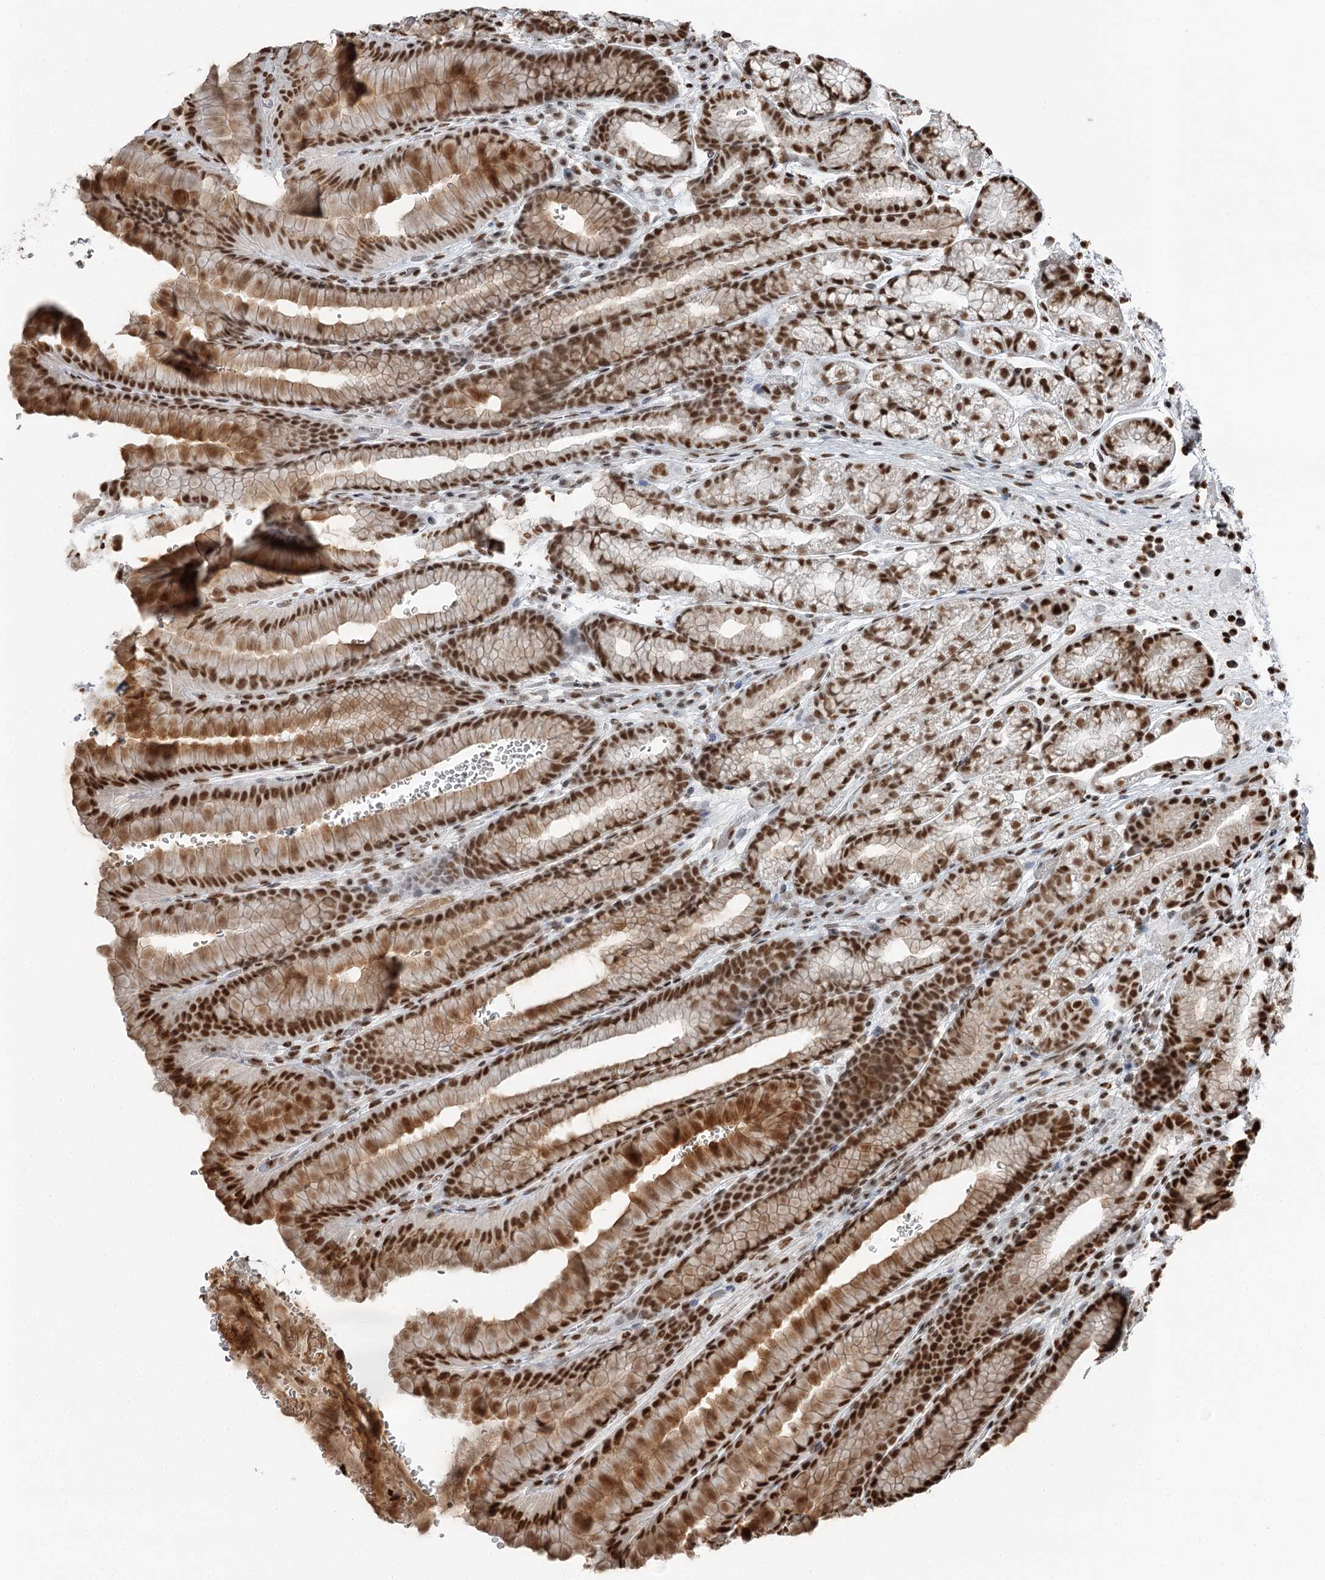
{"staining": {"intensity": "strong", "quantity": ">75%", "location": "cytoplasmic/membranous,nuclear"}, "tissue": "stomach", "cell_type": "Glandular cells", "image_type": "normal", "snomed": [{"axis": "morphology", "description": "Normal tissue, NOS"}, {"axis": "morphology", "description": "Adenocarcinoma, NOS"}, {"axis": "topography", "description": "Stomach"}], "caption": "Immunohistochemistry (DAB) staining of unremarkable stomach demonstrates strong cytoplasmic/membranous,nuclear protein positivity in approximately >75% of glandular cells.", "gene": "RBBP7", "patient": {"sex": "male", "age": 57}}